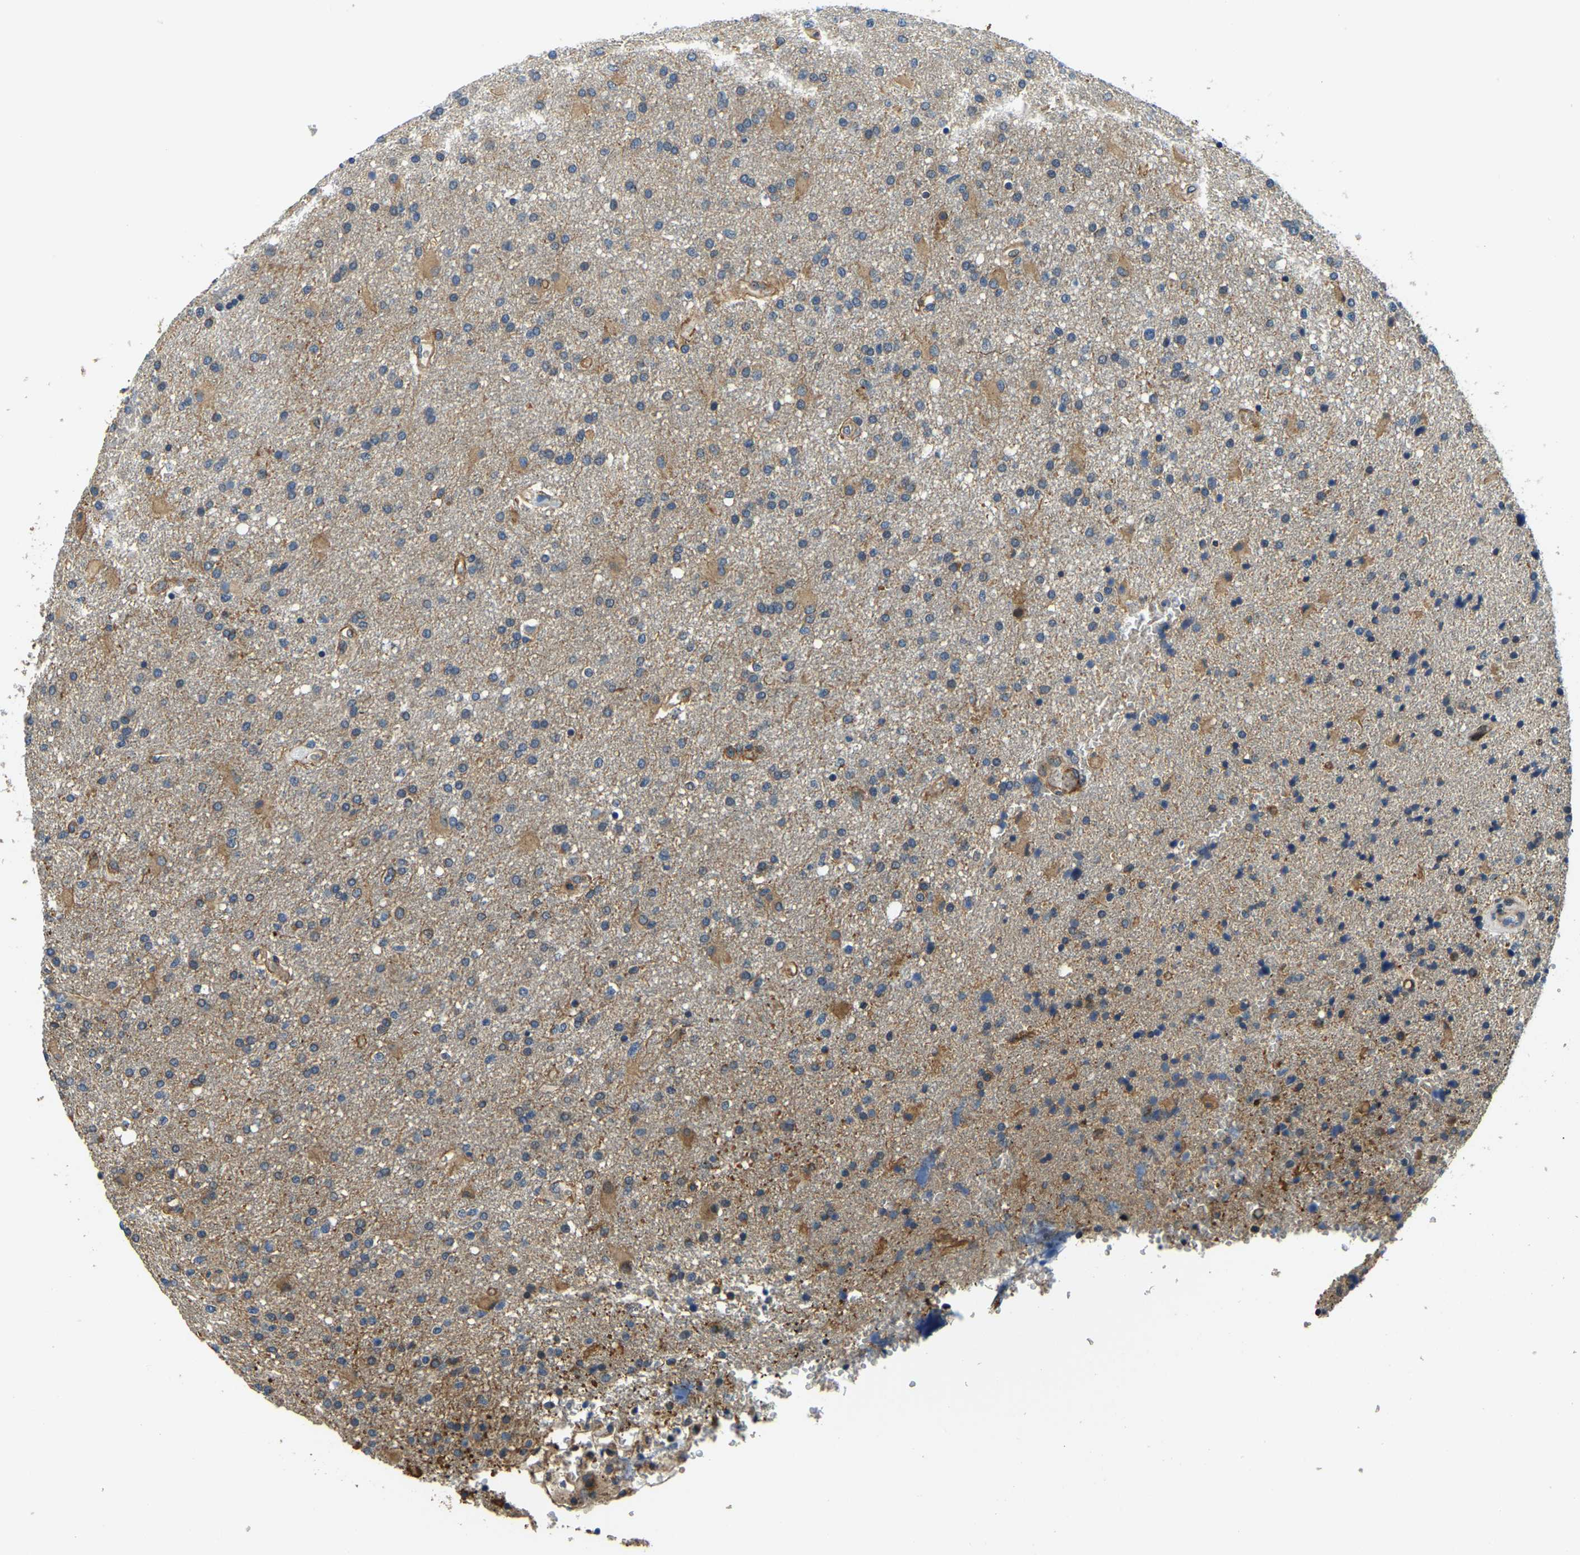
{"staining": {"intensity": "moderate", "quantity": "25%-75%", "location": "cytoplasmic/membranous"}, "tissue": "glioma", "cell_type": "Tumor cells", "image_type": "cancer", "snomed": [{"axis": "morphology", "description": "Glioma, malignant, High grade"}, {"axis": "topography", "description": "Brain"}], "caption": "High-magnification brightfield microscopy of malignant glioma (high-grade) stained with DAB (3,3'-diaminobenzidine) (brown) and counterstained with hematoxylin (blue). tumor cells exhibit moderate cytoplasmic/membranous expression is present in approximately25%-75% of cells. (DAB (3,3'-diaminobenzidine) IHC, brown staining for protein, blue staining for nuclei).", "gene": "RNF39", "patient": {"sex": "male", "age": 72}}